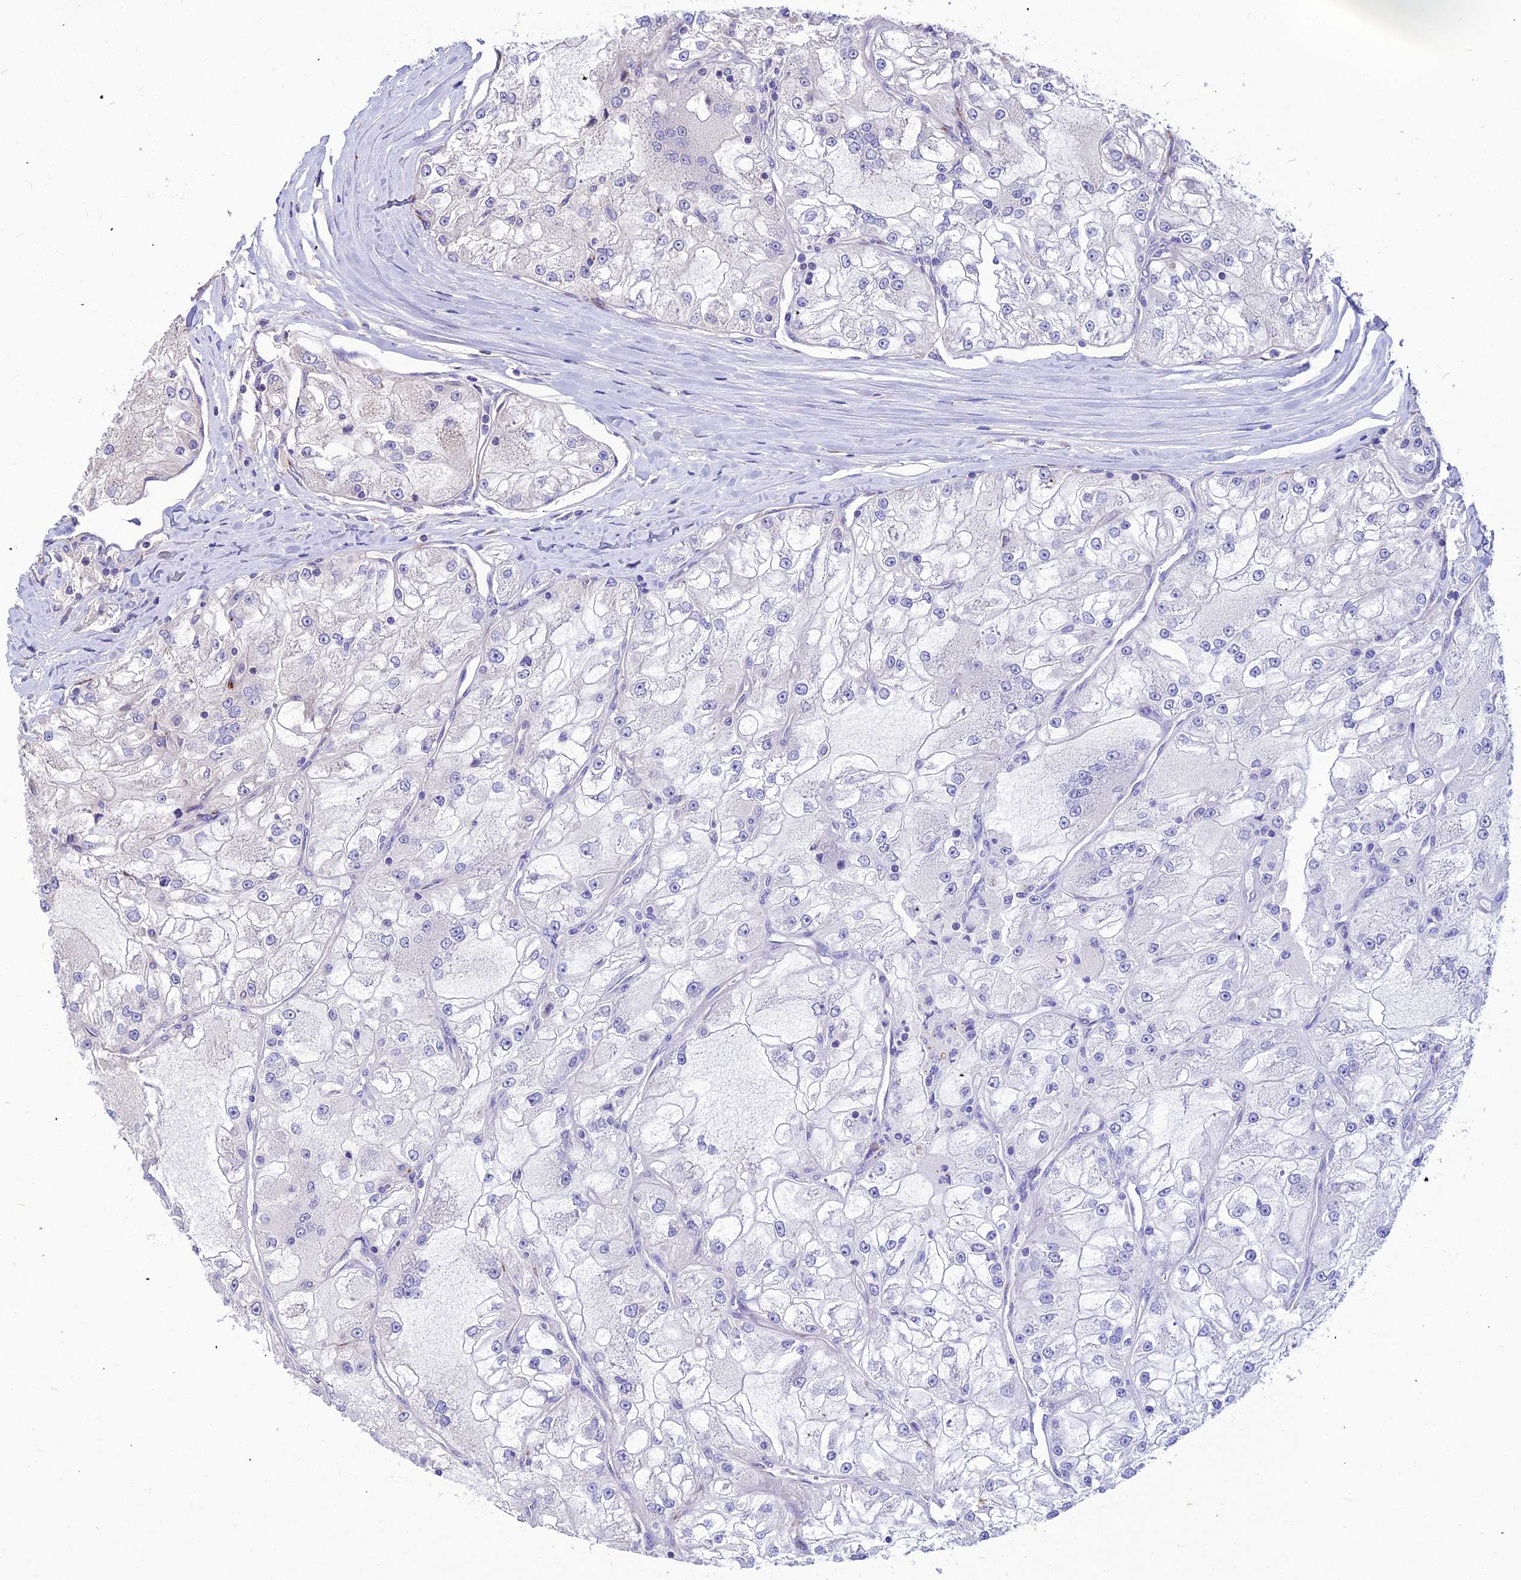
{"staining": {"intensity": "negative", "quantity": "none", "location": "none"}, "tissue": "renal cancer", "cell_type": "Tumor cells", "image_type": "cancer", "snomed": [{"axis": "morphology", "description": "Adenocarcinoma, NOS"}, {"axis": "topography", "description": "Kidney"}], "caption": "Immunohistochemistry (IHC) histopathology image of human adenocarcinoma (renal) stained for a protein (brown), which displays no staining in tumor cells. (Stains: DAB immunohistochemistry (IHC) with hematoxylin counter stain, Microscopy: brightfield microscopy at high magnification).", "gene": "ASPHD1", "patient": {"sex": "female", "age": 72}}